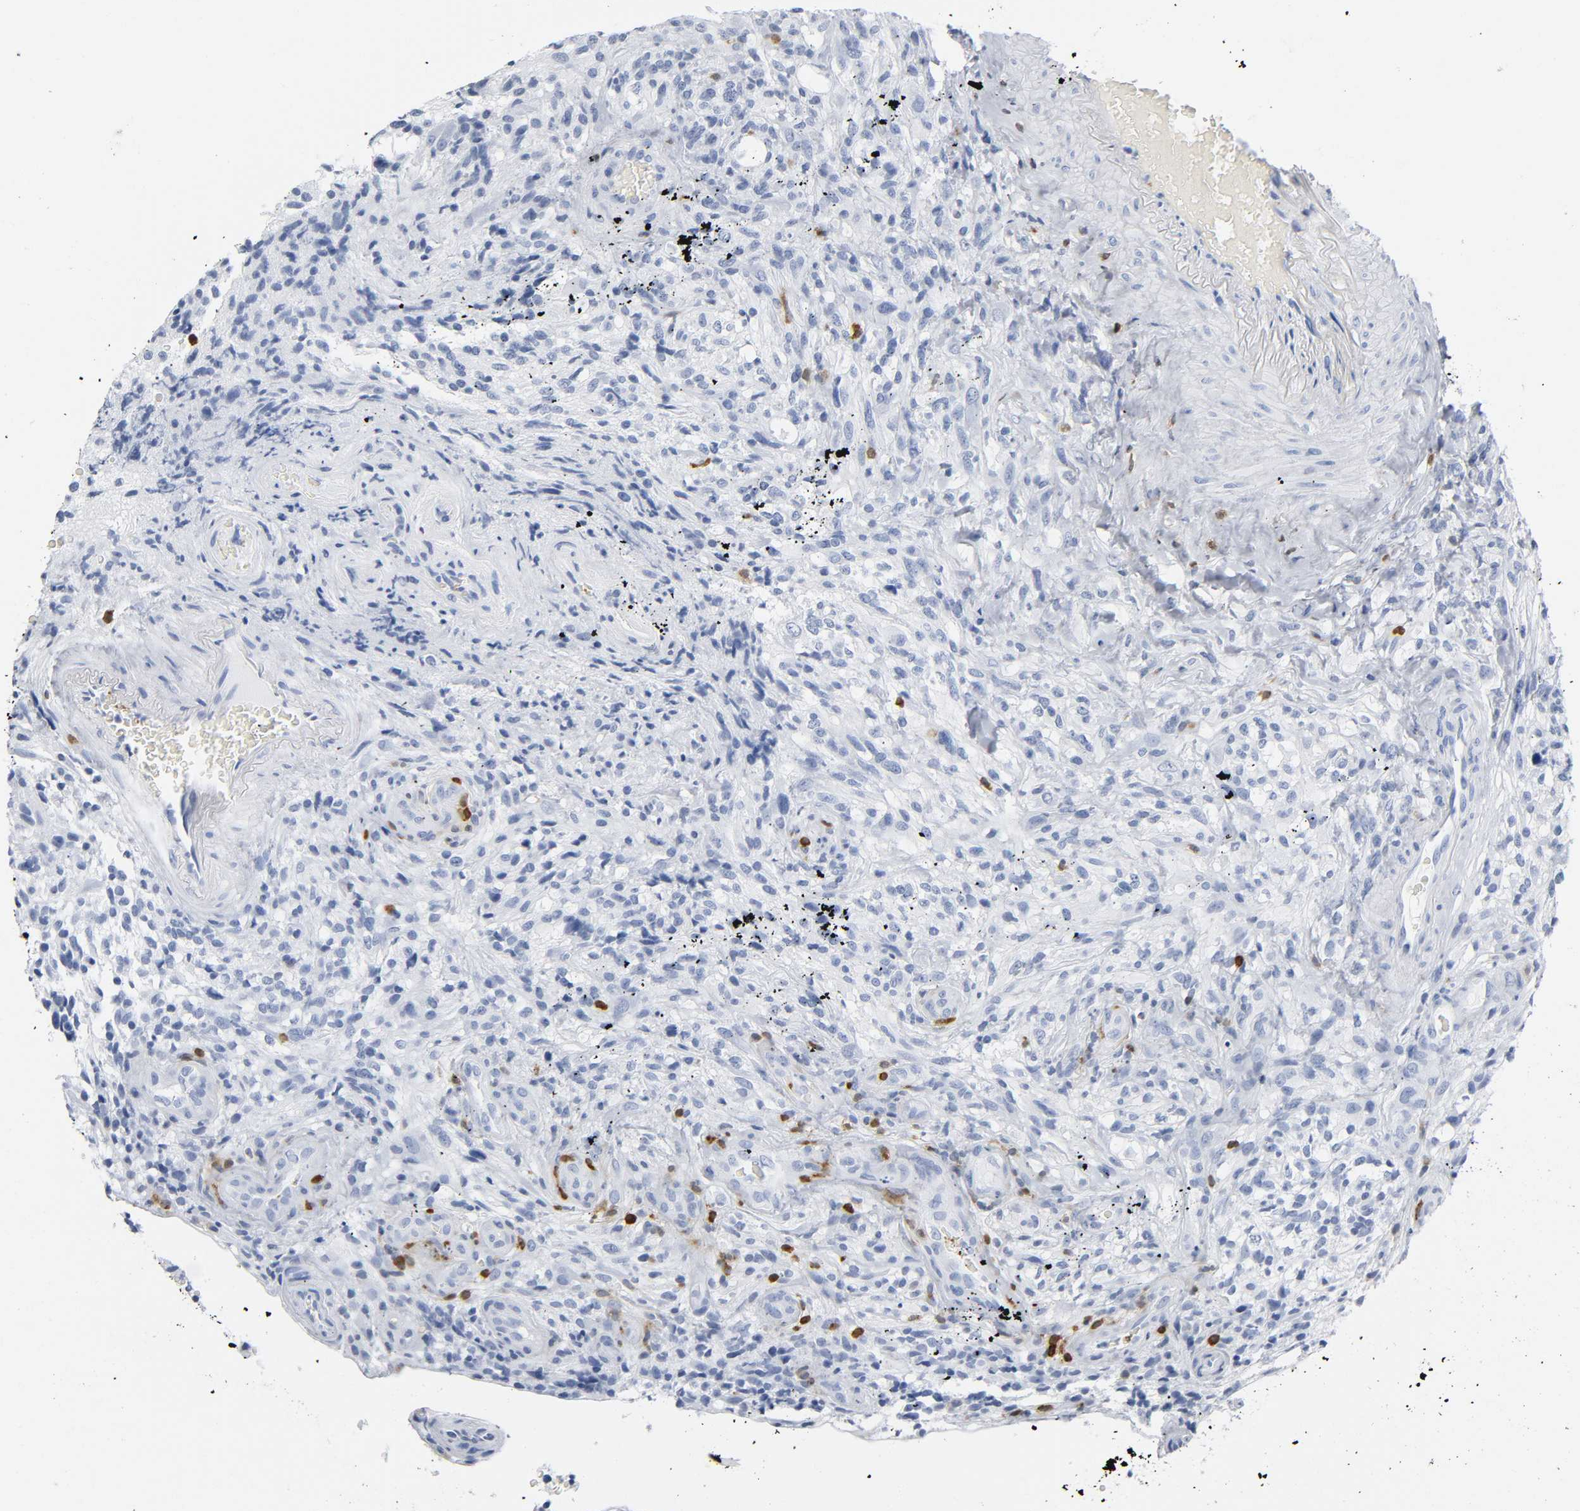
{"staining": {"intensity": "negative", "quantity": "none", "location": "none"}, "tissue": "glioma", "cell_type": "Tumor cells", "image_type": "cancer", "snomed": [{"axis": "morphology", "description": "Normal tissue, NOS"}, {"axis": "morphology", "description": "Glioma, malignant, High grade"}, {"axis": "topography", "description": "Cerebral cortex"}], "caption": "Immunohistochemistry of glioma reveals no staining in tumor cells.", "gene": "DOK2", "patient": {"sex": "male", "age": 75}}